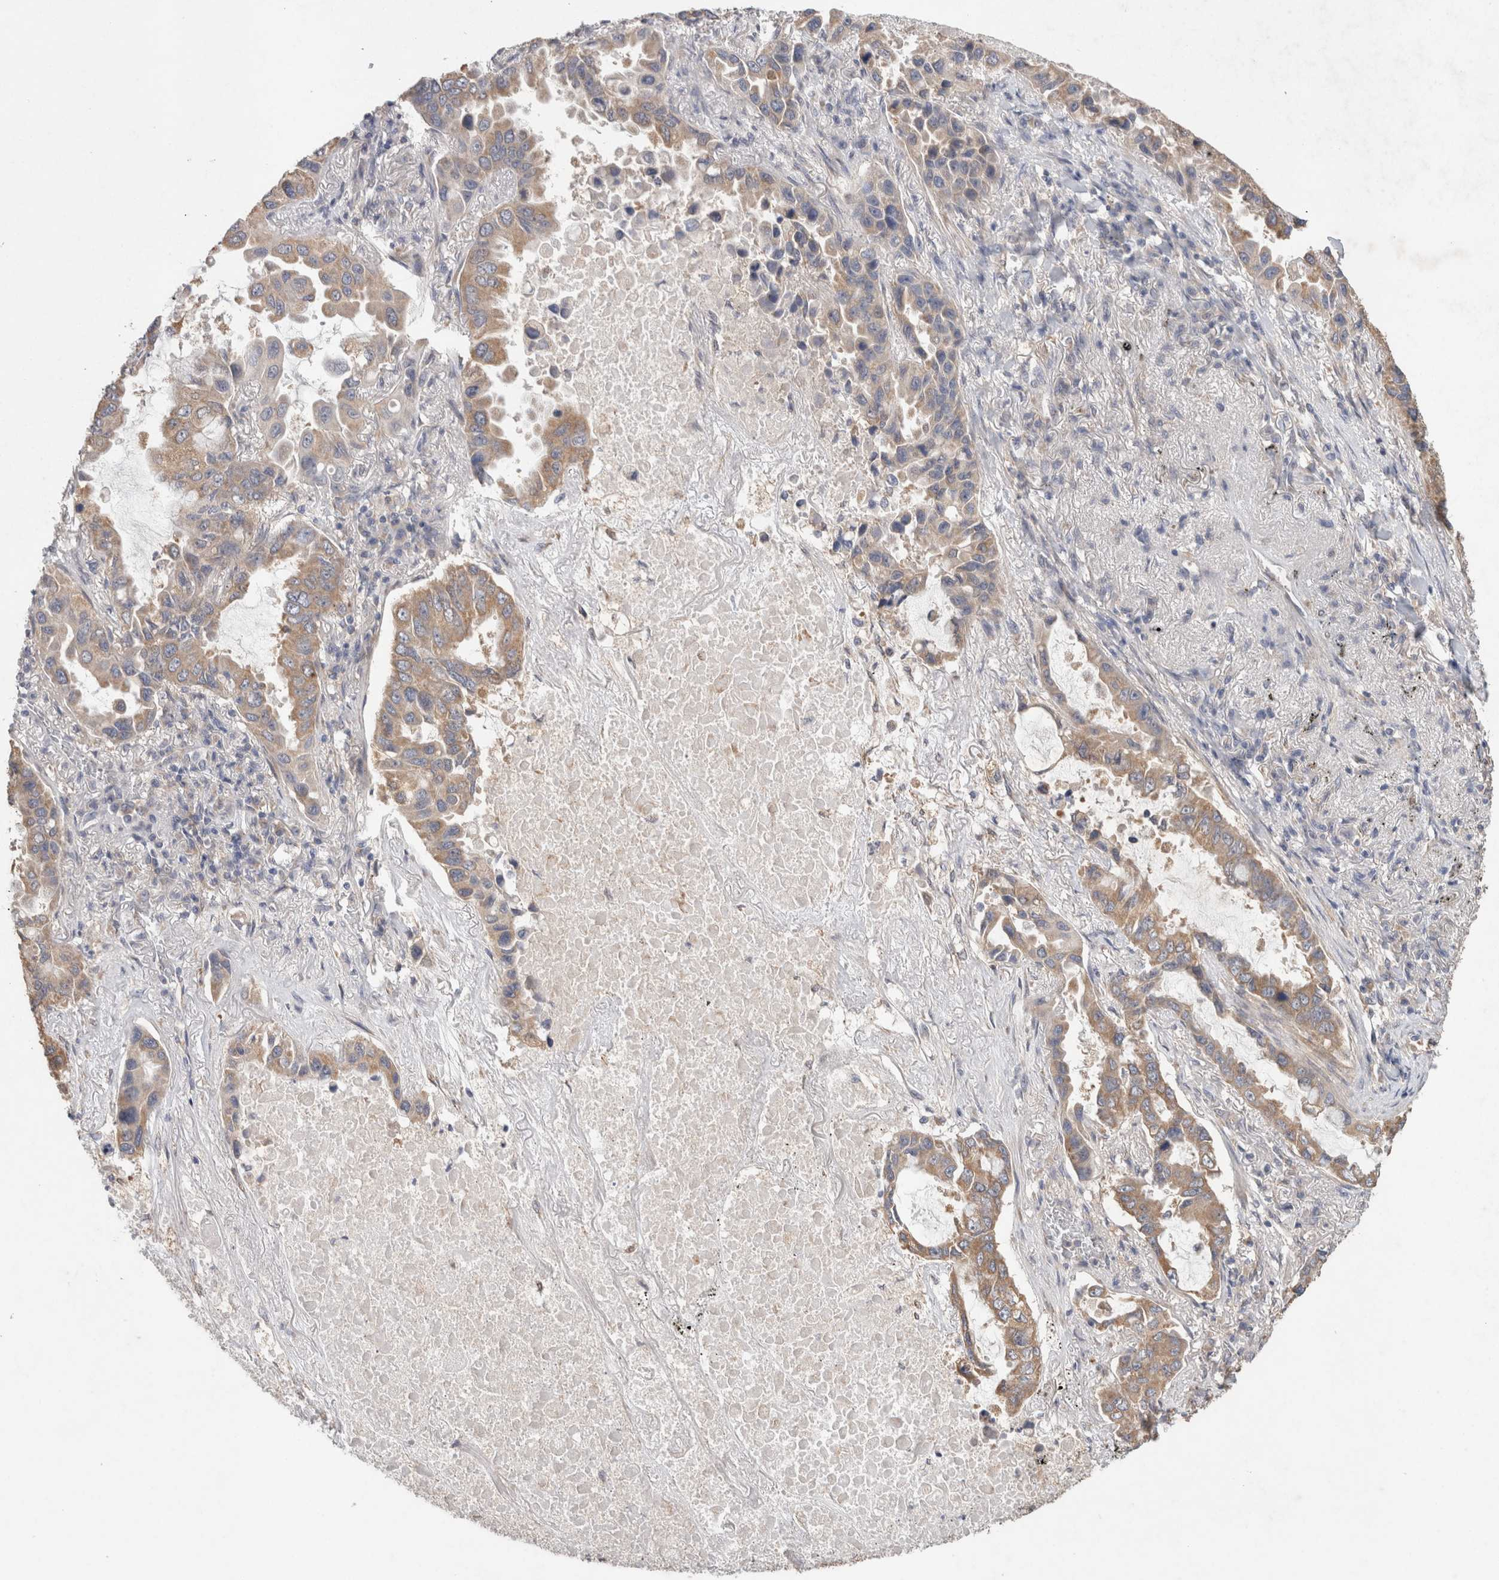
{"staining": {"intensity": "moderate", "quantity": ">75%", "location": "cytoplasmic/membranous"}, "tissue": "lung cancer", "cell_type": "Tumor cells", "image_type": "cancer", "snomed": [{"axis": "morphology", "description": "Adenocarcinoma, NOS"}, {"axis": "topography", "description": "Lung"}], "caption": "Adenocarcinoma (lung) was stained to show a protein in brown. There is medium levels of moderate cytoplasmic/membranous staining in about >75% of tumor cells.", "gene": "RAB14", "patient": {"sex": "male", "age": 64}}